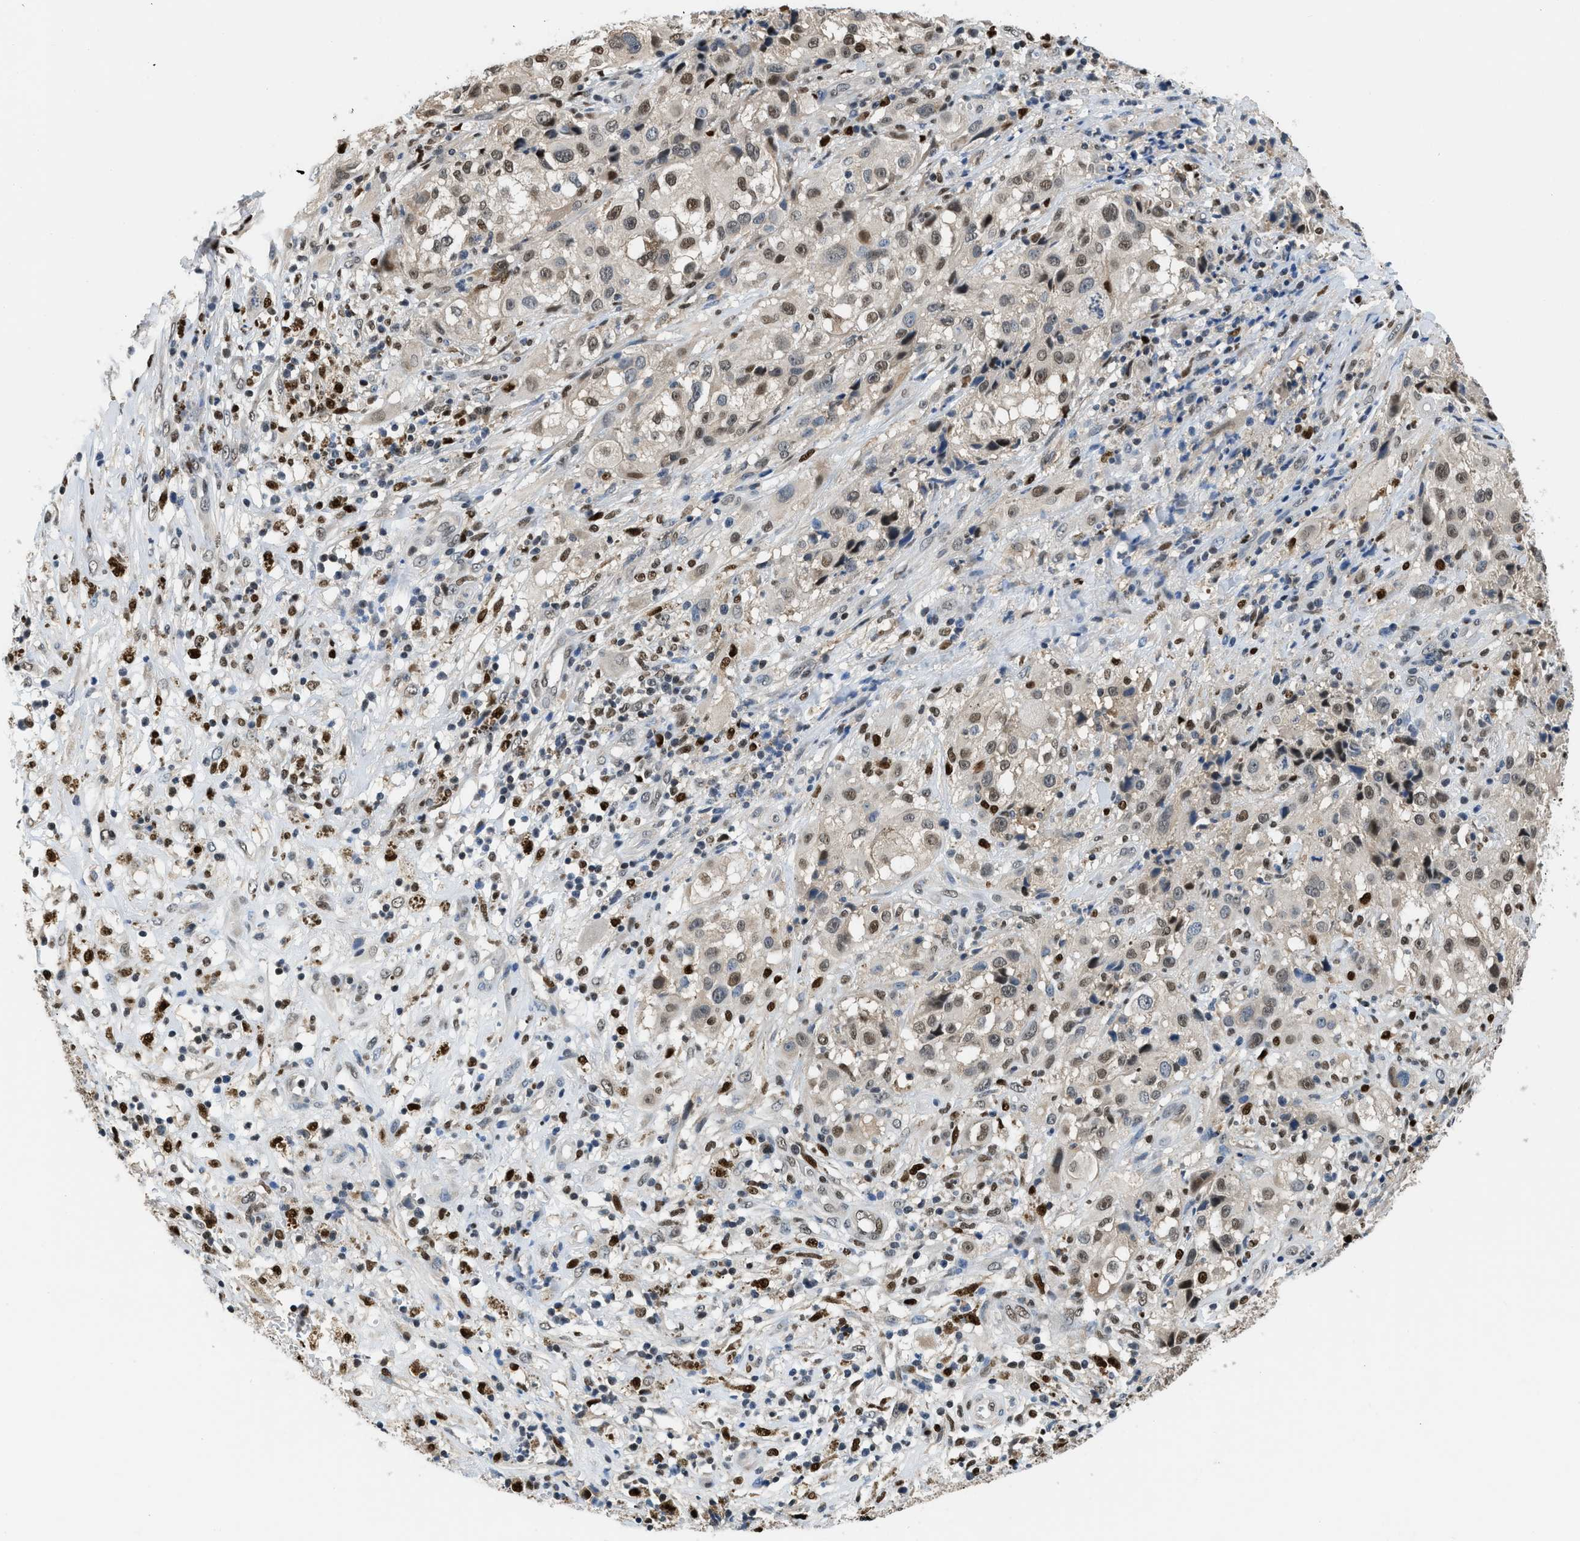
{"staining": {"intensity": "moderate", "quantity": "25%-75%", "location": "nuclear"}, "tissue": "melanoma", "cell_type": "Tumor cells", "image_type": "cancer", "snomed": [{"axis": "morphology", "description": "Necrosis, NOS"}, {"axis": "morphology", "description": "Malignant melanoma, NOS"}, {"axis": "topography", "description": "Skin"}], "caption": "Brown immunohistochemical staining in malignant melanoma displays moderate nuclear expression in about 25%-75% of tumor cells. The protein of interest is shown in brown color, while the nuclei are stained blue.", "gene": "ALX1", "patient": {"sex": "female", "age": 87}}